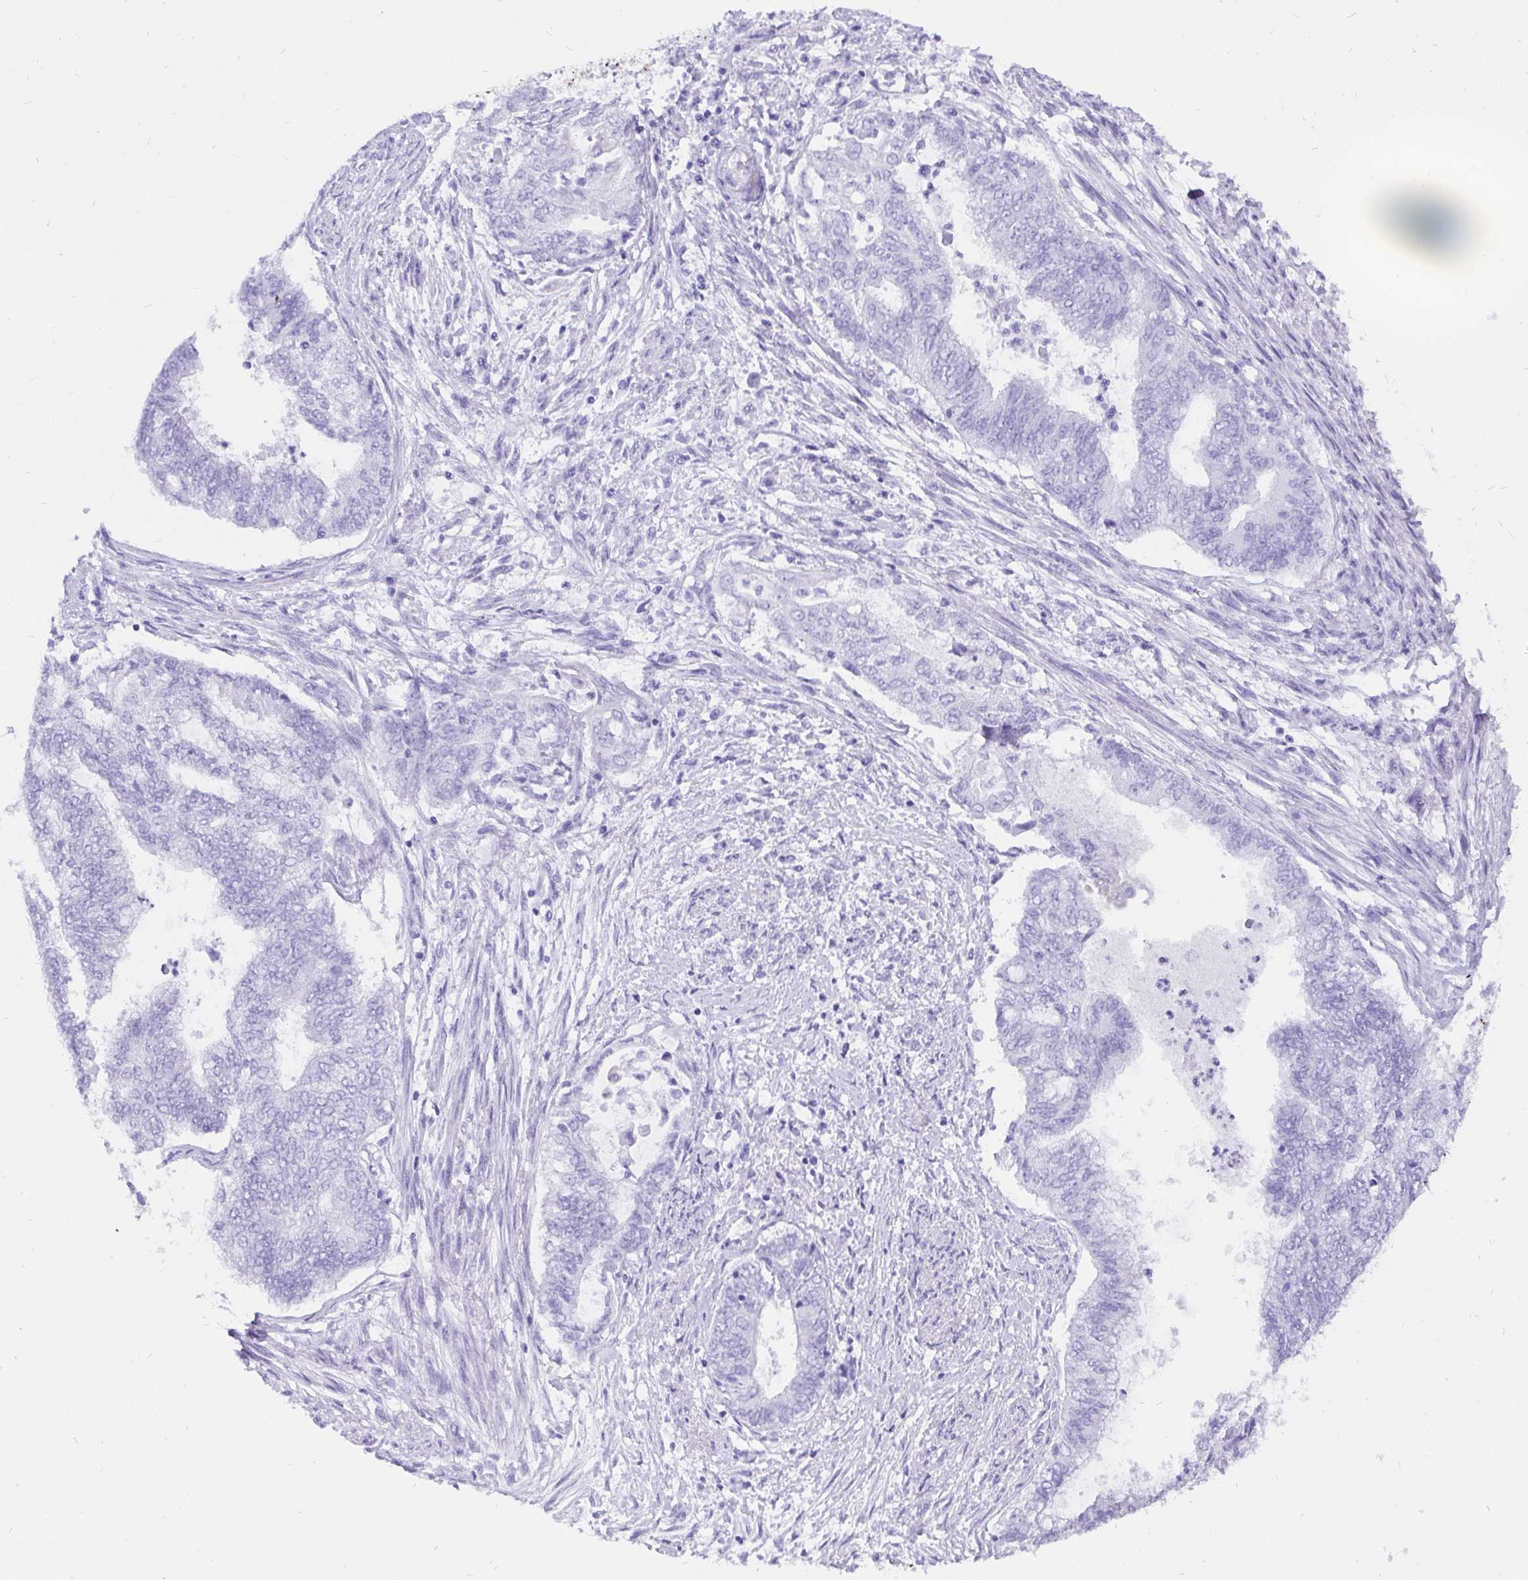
{"staining": {"intensity": "negative", "quantity": "none", "location": "none"}, "tissue": "endometrial cancer", "cell_type": "Tumor cells", "image_type": "cancer", "snomed": [{"axis": "morphology", "description": "Adenocarcinoma, NOS"}, {"axis": "topography", "description": "Endometrium"}], "caption": "Tumor cells show no significant expression in endometrial cancer (adenocarcinoma).", "gene": "KRT13", "patient": {"sex": "female", "age": 65}}